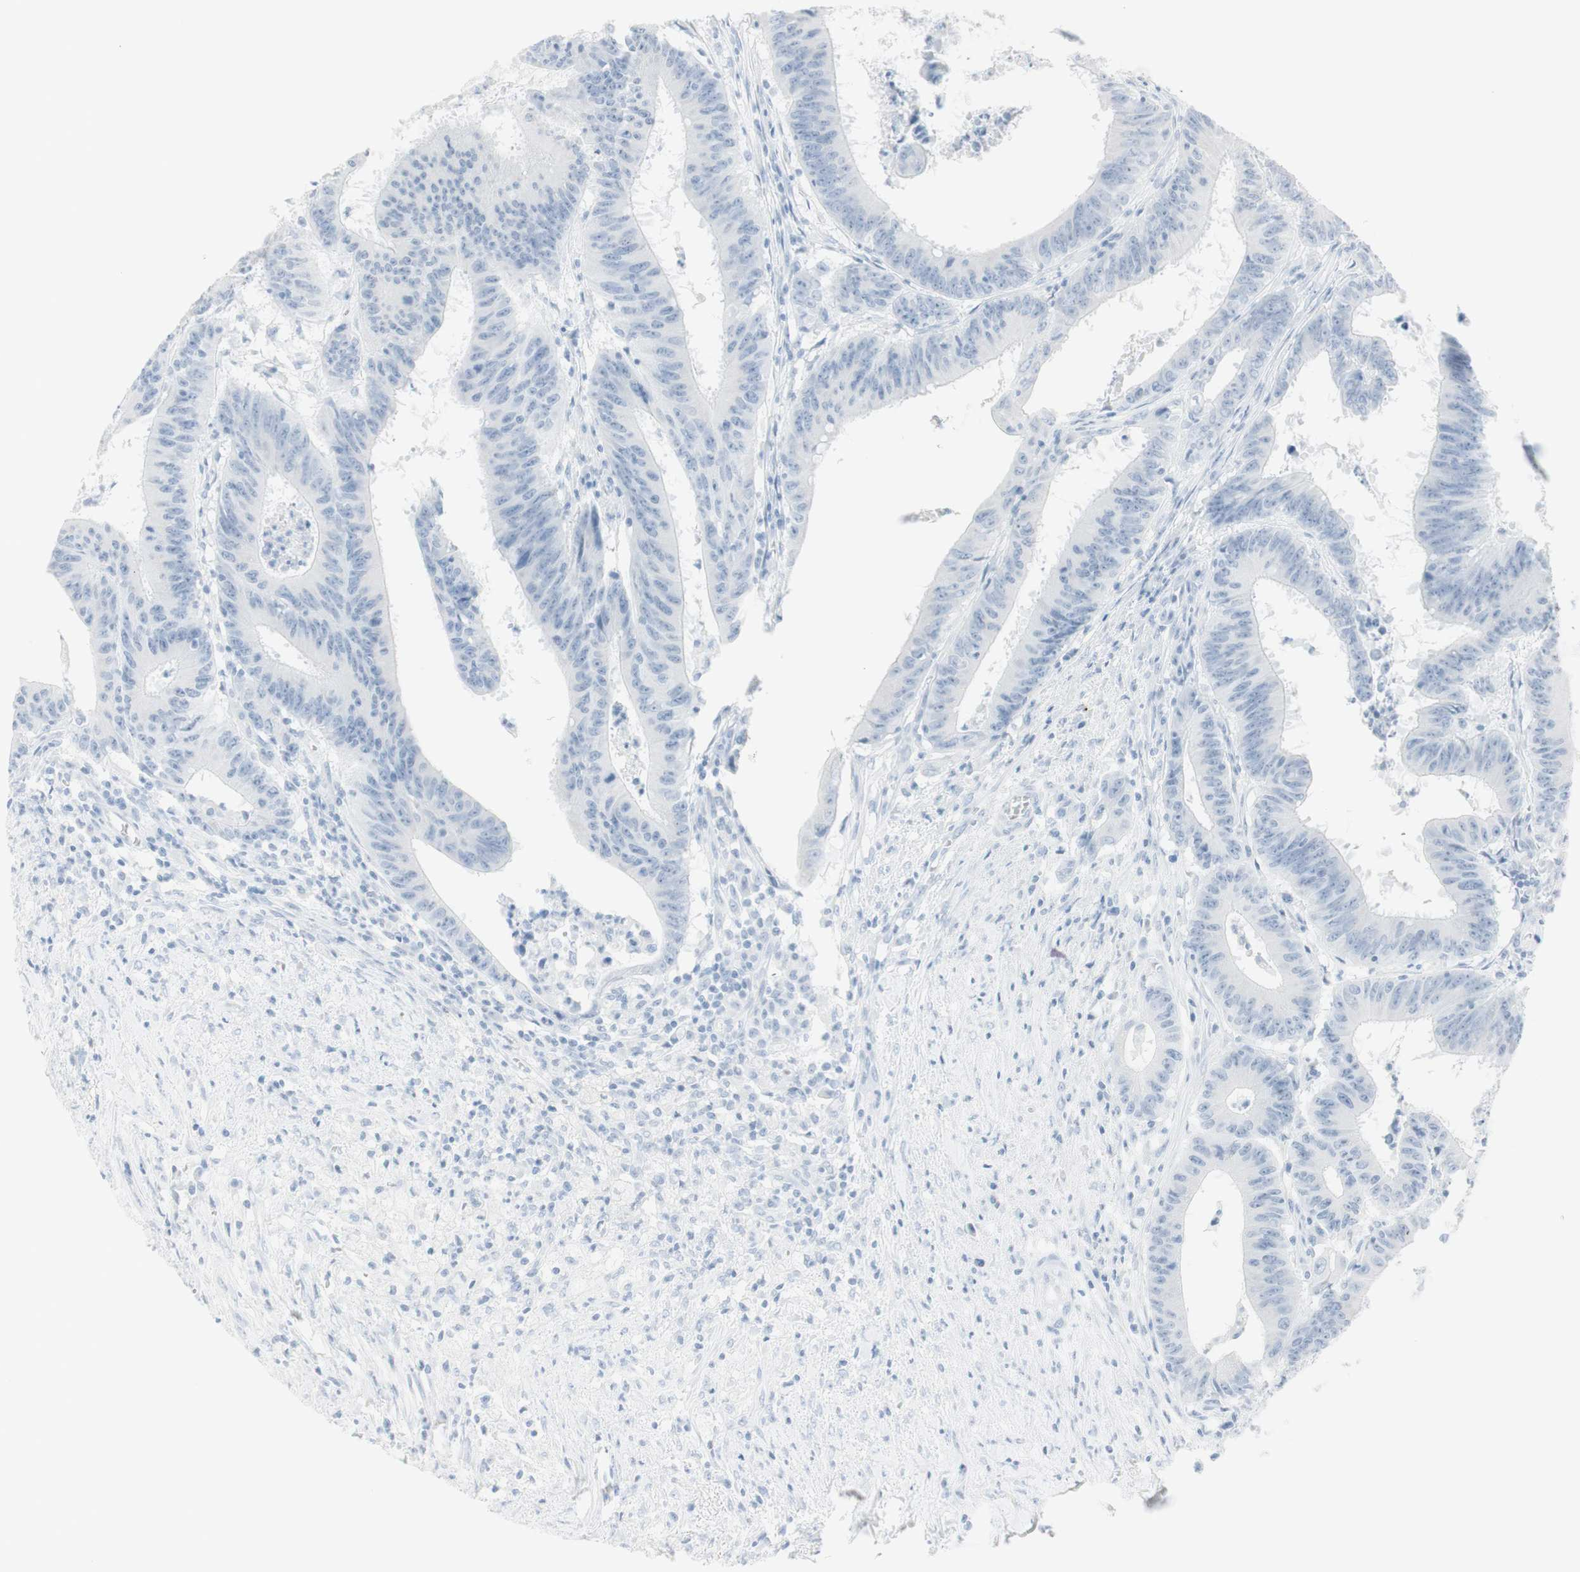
{"staining": {"intensity": "negative", "quantity": "none", "location": "none"}, "tissue": "colorectal cancer", "cell_type": "Tumor cells", "image_type": "cancer", "snomed": [{"axis": "morphology", "description": "Adenocarcinoma, NOS"}, {"axis": "topography", "description": "Colon"}], "caption": "The IHC histopathology image has no significant expression in tumor cells of colorectal cancer (adenocarcinoma) tissue. (IHC, brightfield microscopy, high magnification).", "gene": "NAPSA", "patient": {"sex": "male", "age": 45}}